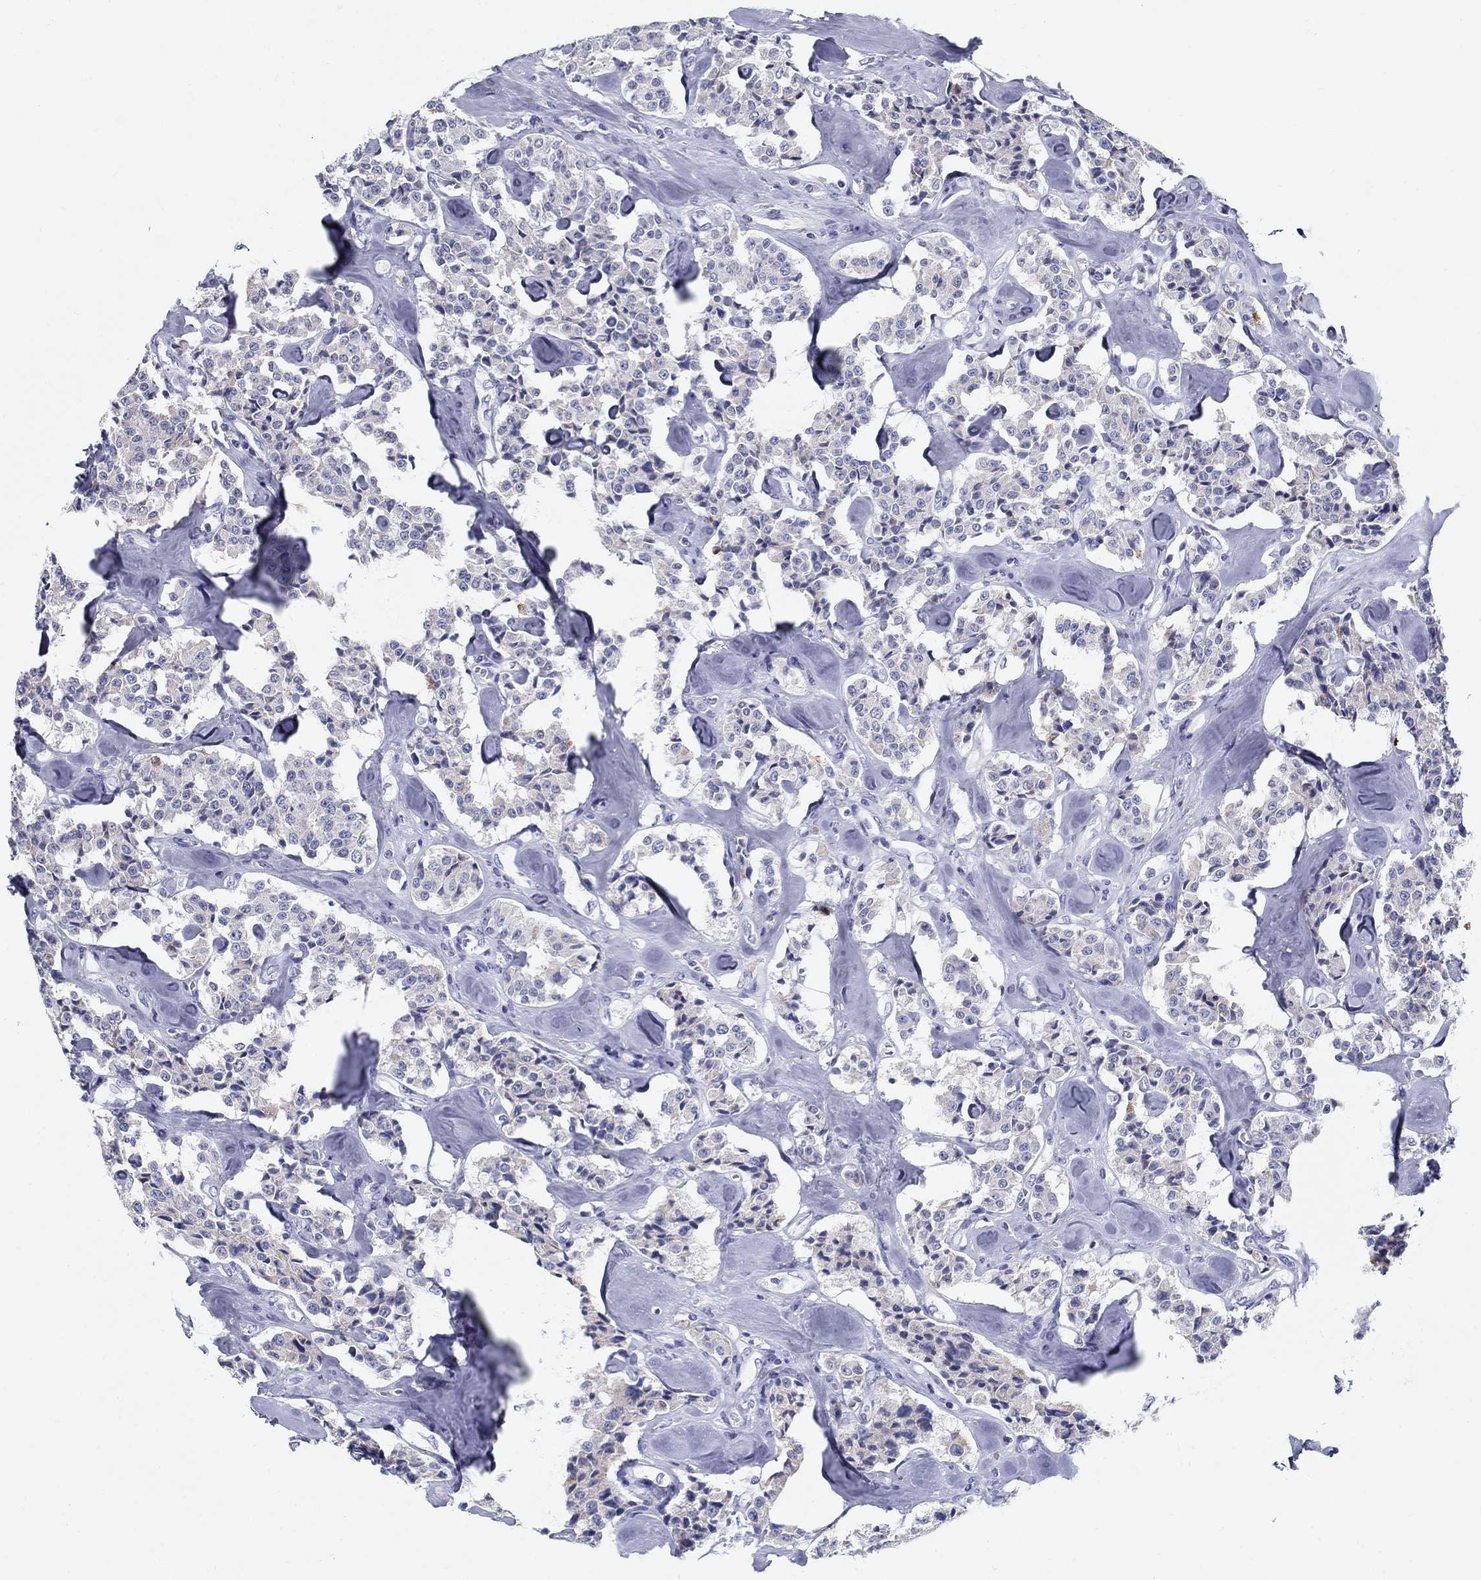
{"staining": {"intensity": "negative", "quantity": "none", "location": "none"}, "tissue": "carcinoid", "cell_type": "Tumor cells", "image_type": "cancer", "snomed": [{"axis": "morphology", "description": "Carcinoid, malignant, NOS"}, {"axis": "topography", "description": "Pancreas"}], "caption": "An image of carcinoid (malignant) stained for a protein exhibits no brown staining in tumor cells.", "gene": "UPB1", "patient": {"sex": "male", "age": 41}}